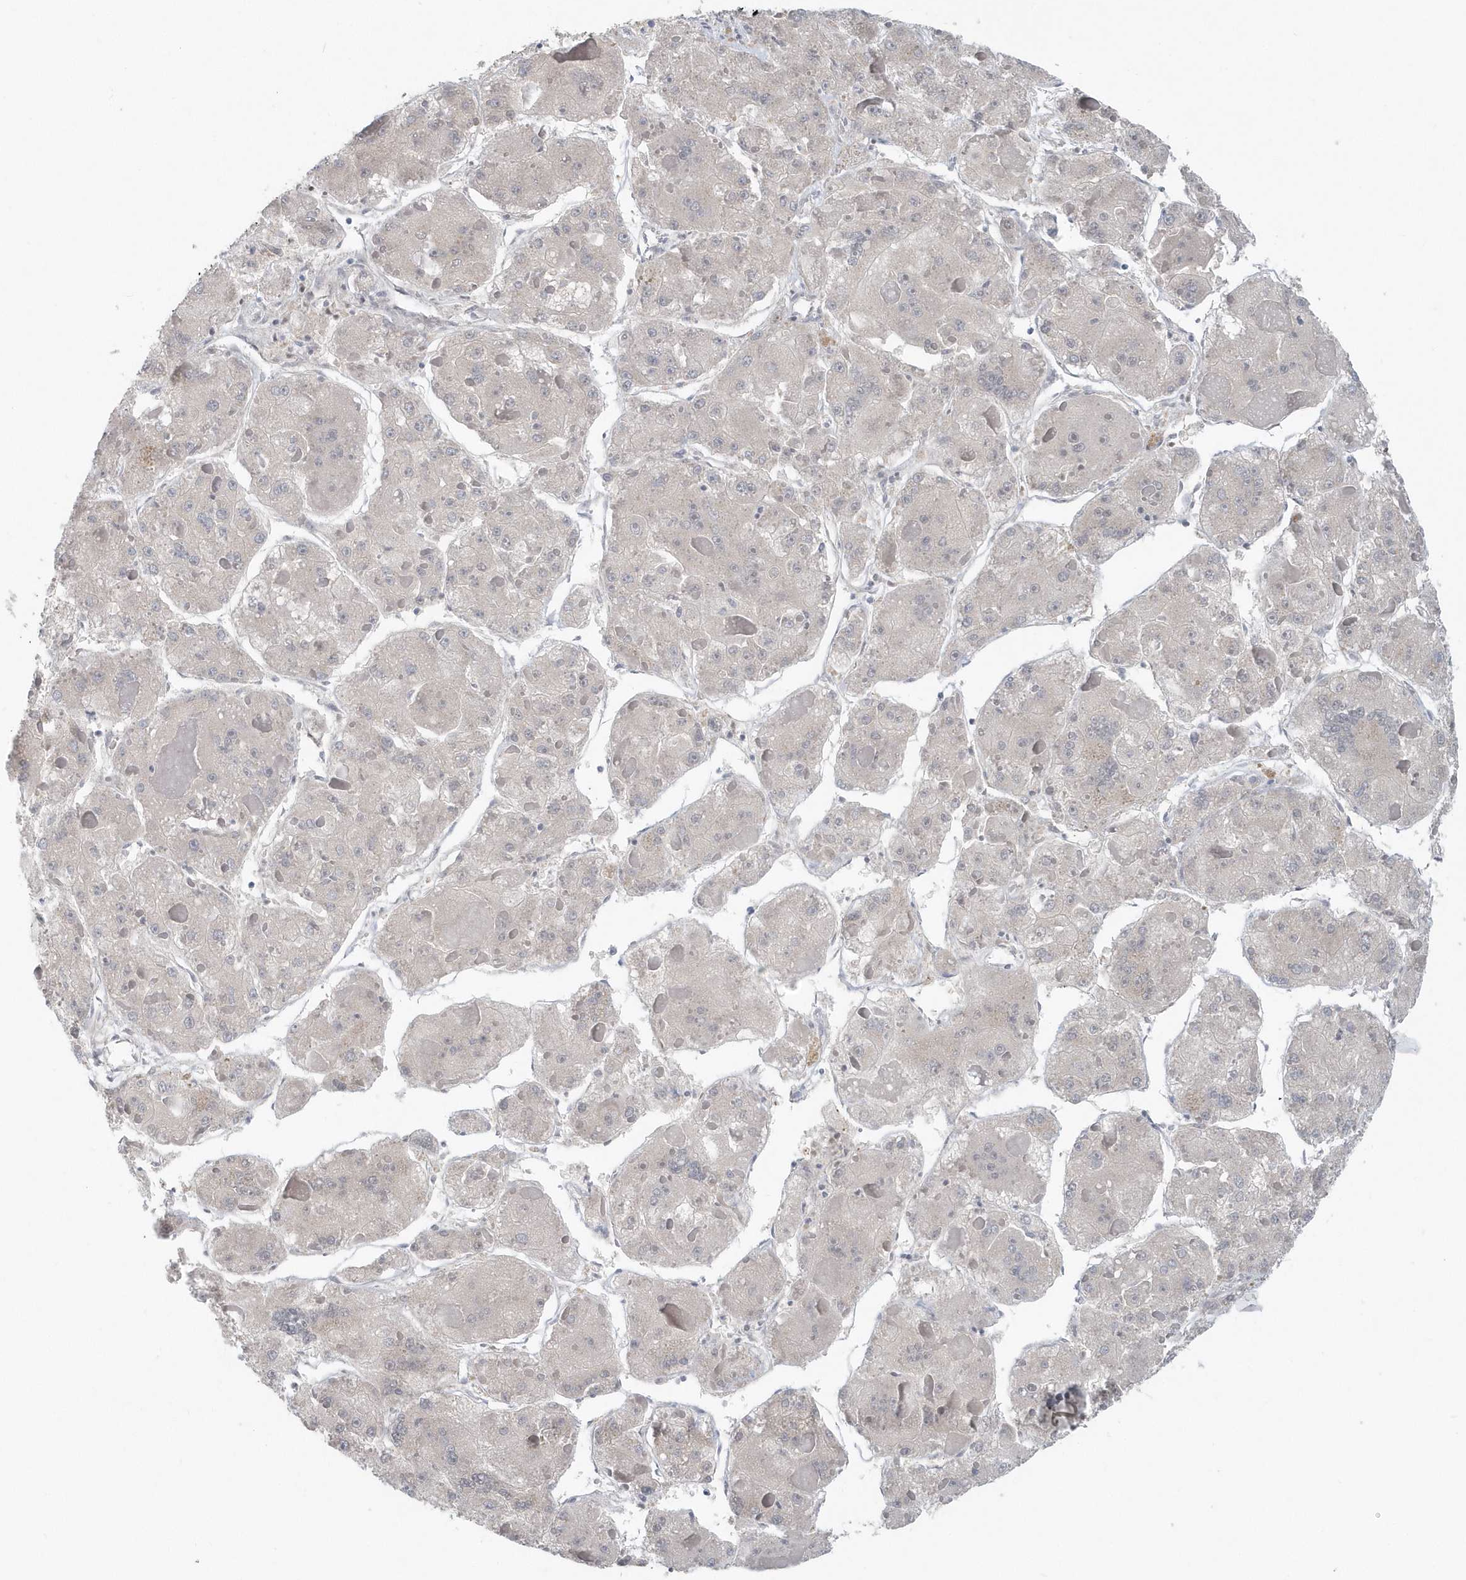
{"staining": {"intensity": "negative", "quantity": "none", "location": "none"}, "tissue": "liver cancer", "cell_type": "Tumor cells", "image_type": "cancer", "snomed": [{"axis": "morphology", "description": "Carcinoma, Hepatocellular, NOS"}, {"axis": "topography", "description": "Liver"}], "caption": "Immunohistochemistry image of neoplastic tissue: hepatocellular carcinoma (liver) stained with DAB (3,3'-diaminobenzidine) displays no significant protein positivity in tumor cells. (Brightfield microscopy of DAB immunohistochemistry at high magnification).", "gene": "HBA2", "patient": {"sex": "female", "age": 73}}